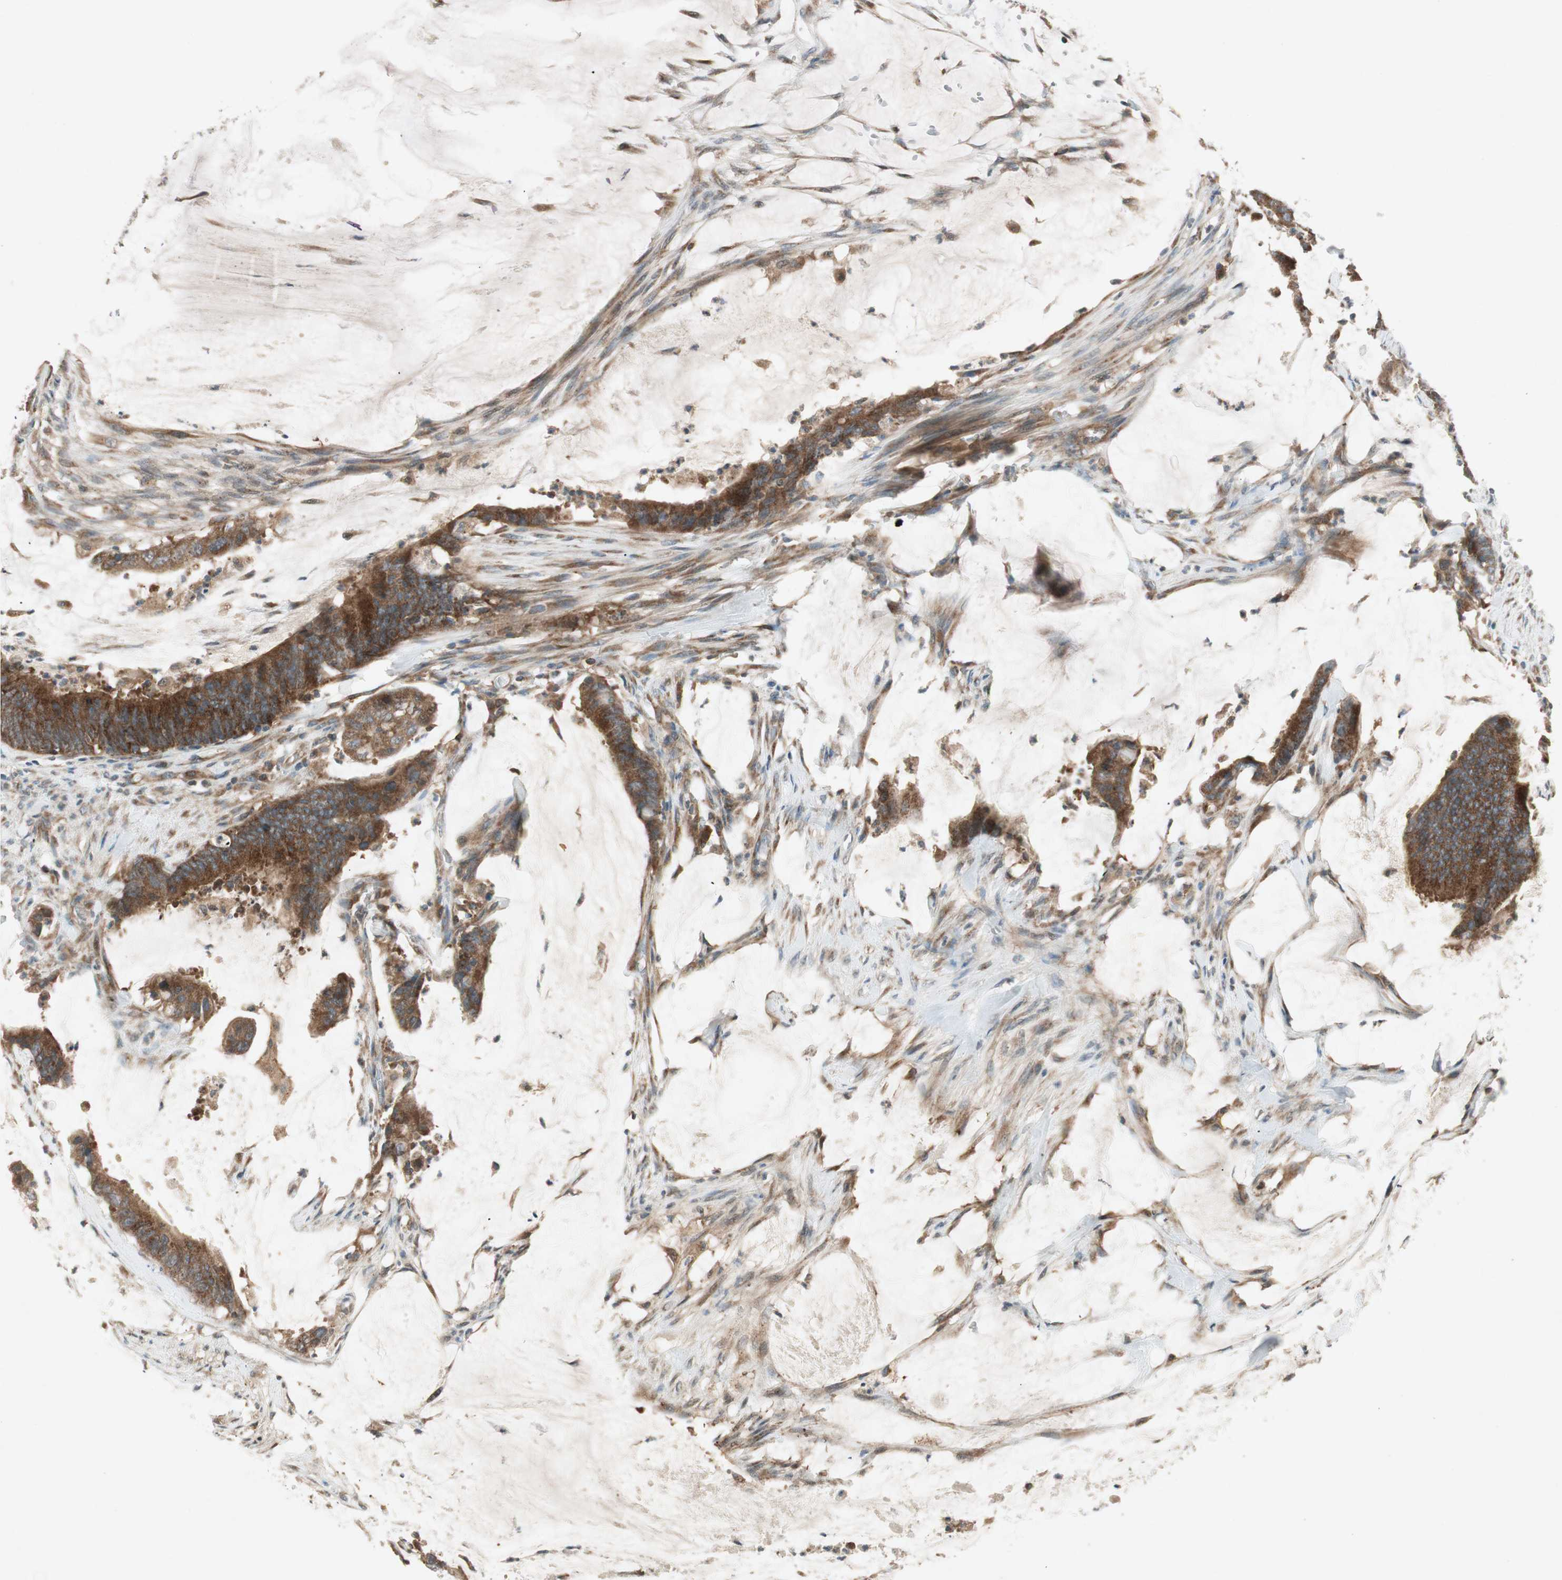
{"staining": {"intensity": "strong", "quantity": ">75%", "location": "cytoplasmic/membranous"}, "tissue": "colorectal cancer", "cell_type": "Tumor cells", "image_type": "cancer", "snomed": [{"axis": "morphology", "description": "Adenocarcinoma, NOS"}, {"axis": "topography", "description": "Rectum"}], "caption": "Colorectal cancer stained for a protein (brown) shows strong cytoplasmic/membranous positive expression in about >75% of tumor cells.", "gene": "CHADL", "patient": {"sex": "female", "age": 66}}